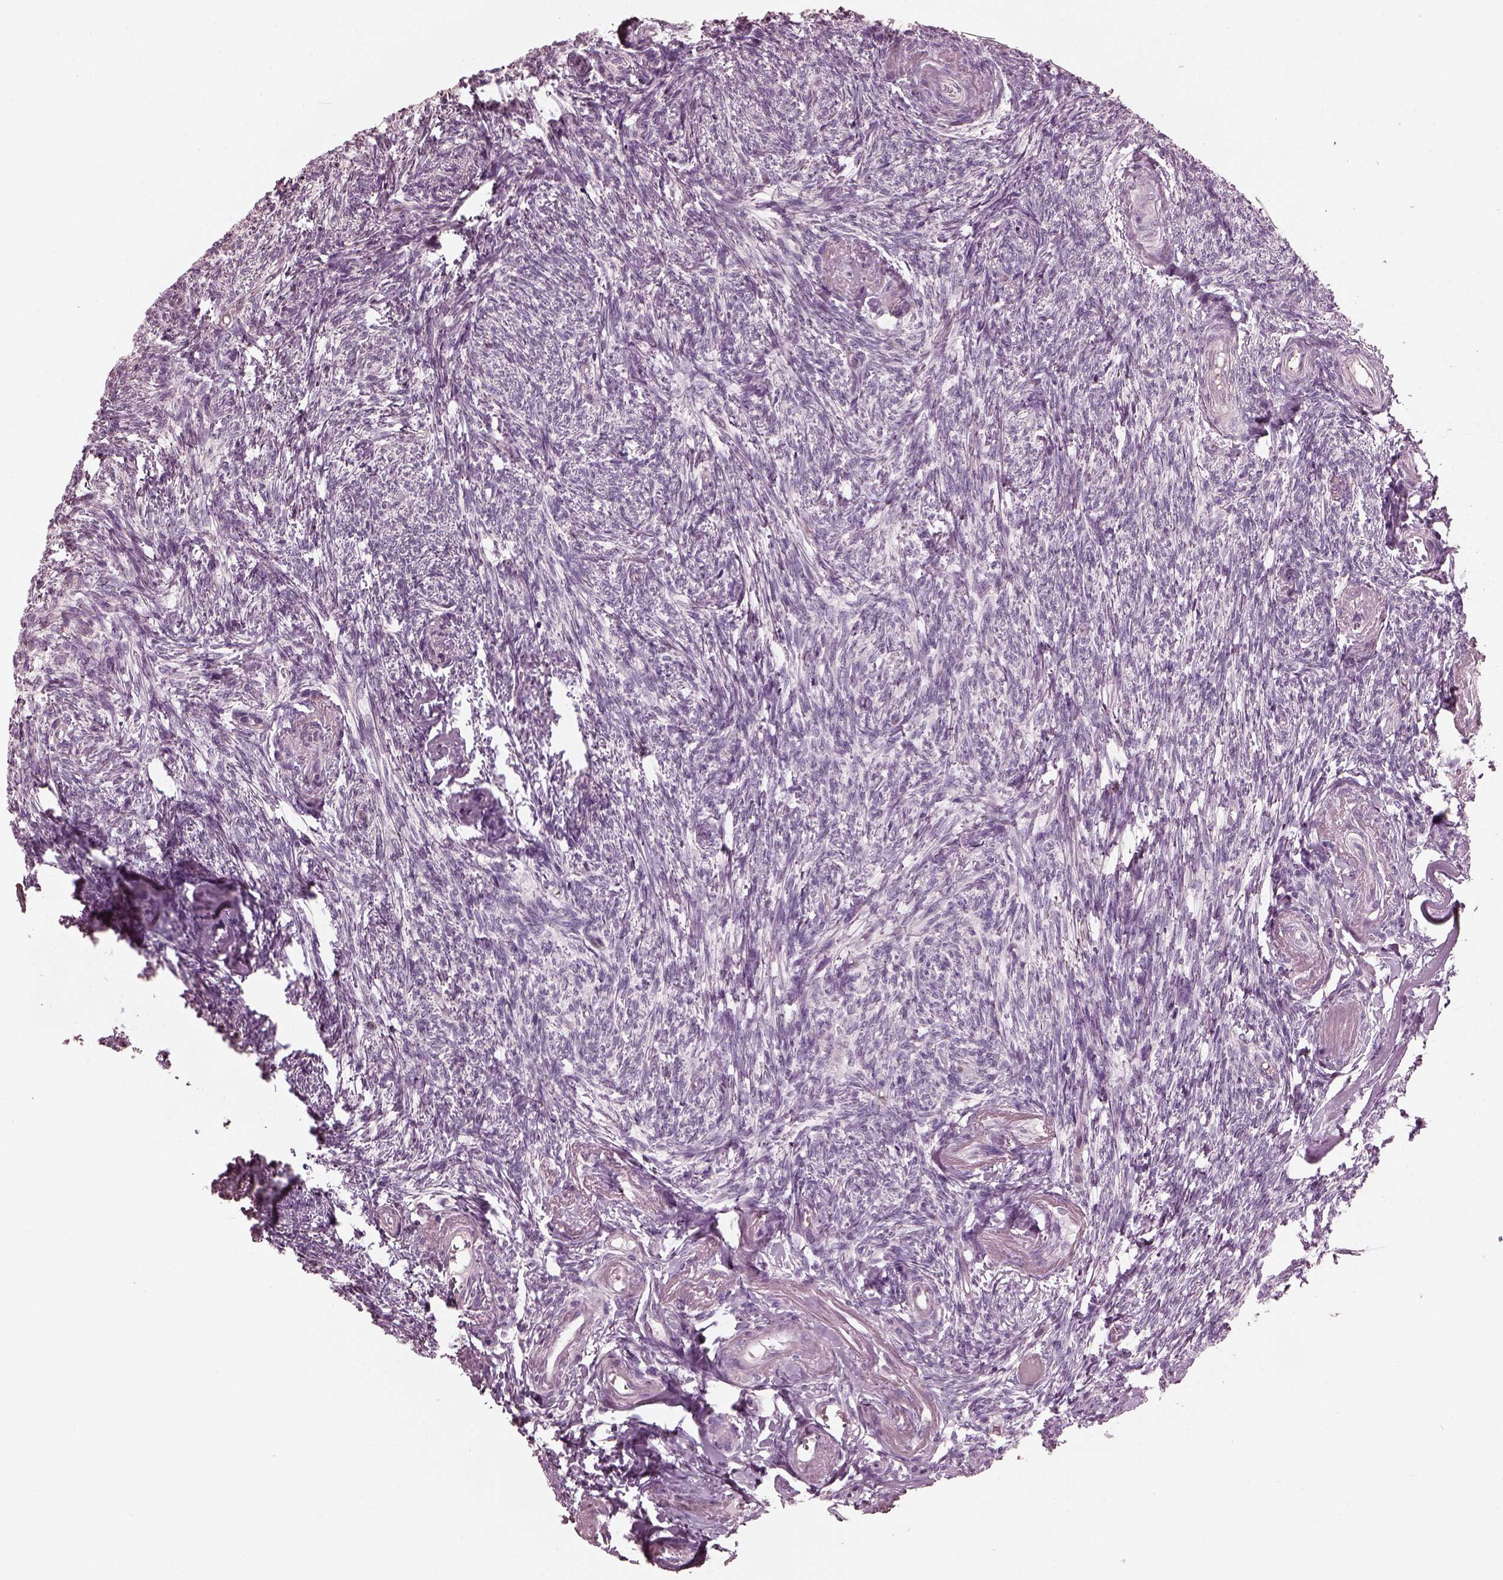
{"staining": {"intensity": "negative", "quantity": "none", "location": "none"}, "tissue": "ovary", "cell_type": "Follicle cells", "image_type": "normal", "snomed": [{"axis": "morphology", "description": "Normal tissue, NOS"}, {"axis": "topography", "description": "Ovary"}], "caption": "Immunohistochemistry of unremarkable human ovary demonstrates no positivity in follicle cells.", "gene": "BFSP1", "patient": {"sex": "female", "age": 72}}